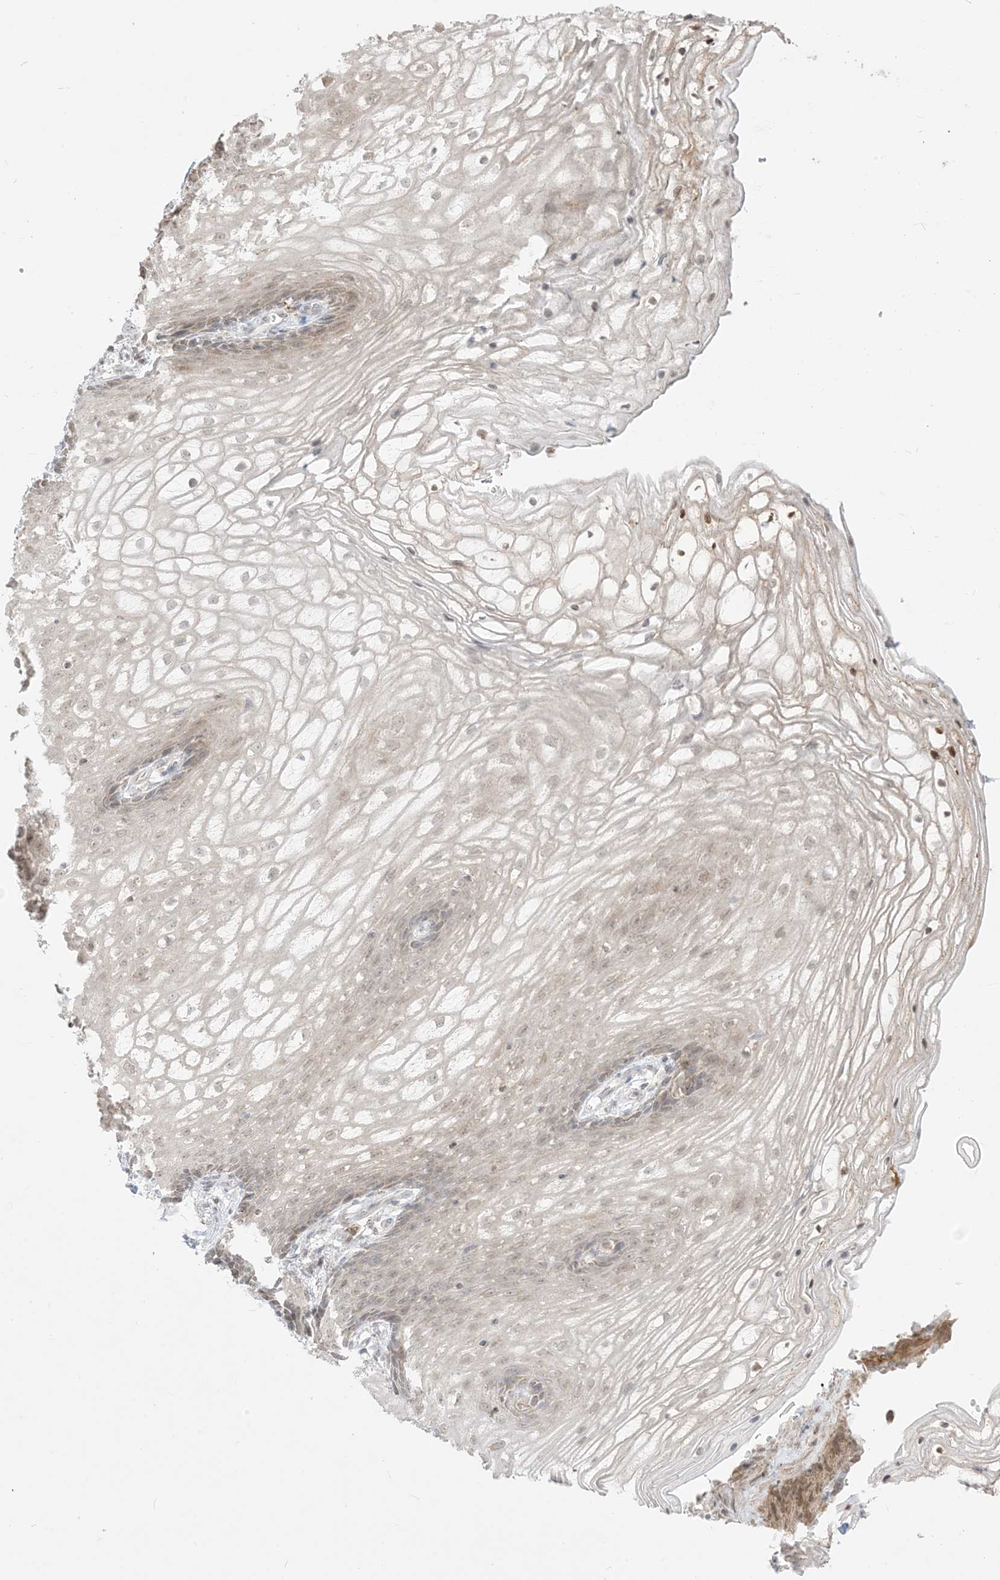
{"staining": {"intensity": "moderate", "quantity": "<25%", "location": "cytoplasmic/membranous"}, "tissue": "vagina", "cell_type": "Squamous epithelial cells", "image_type": "normal", "snomed": [{"axis": "morphology", "description": "Normal tissue, NOS"}, {"axis": "topography", "description": "Vagina"}], "caption": "Vagina stained with a brown dye exhibits moderate cytoplasmic/membranous positive positivity in approximately <25% of squamous epithelial cells.", "gene": "KANSL3", "patient": {"sex": "female", "age": 60}}